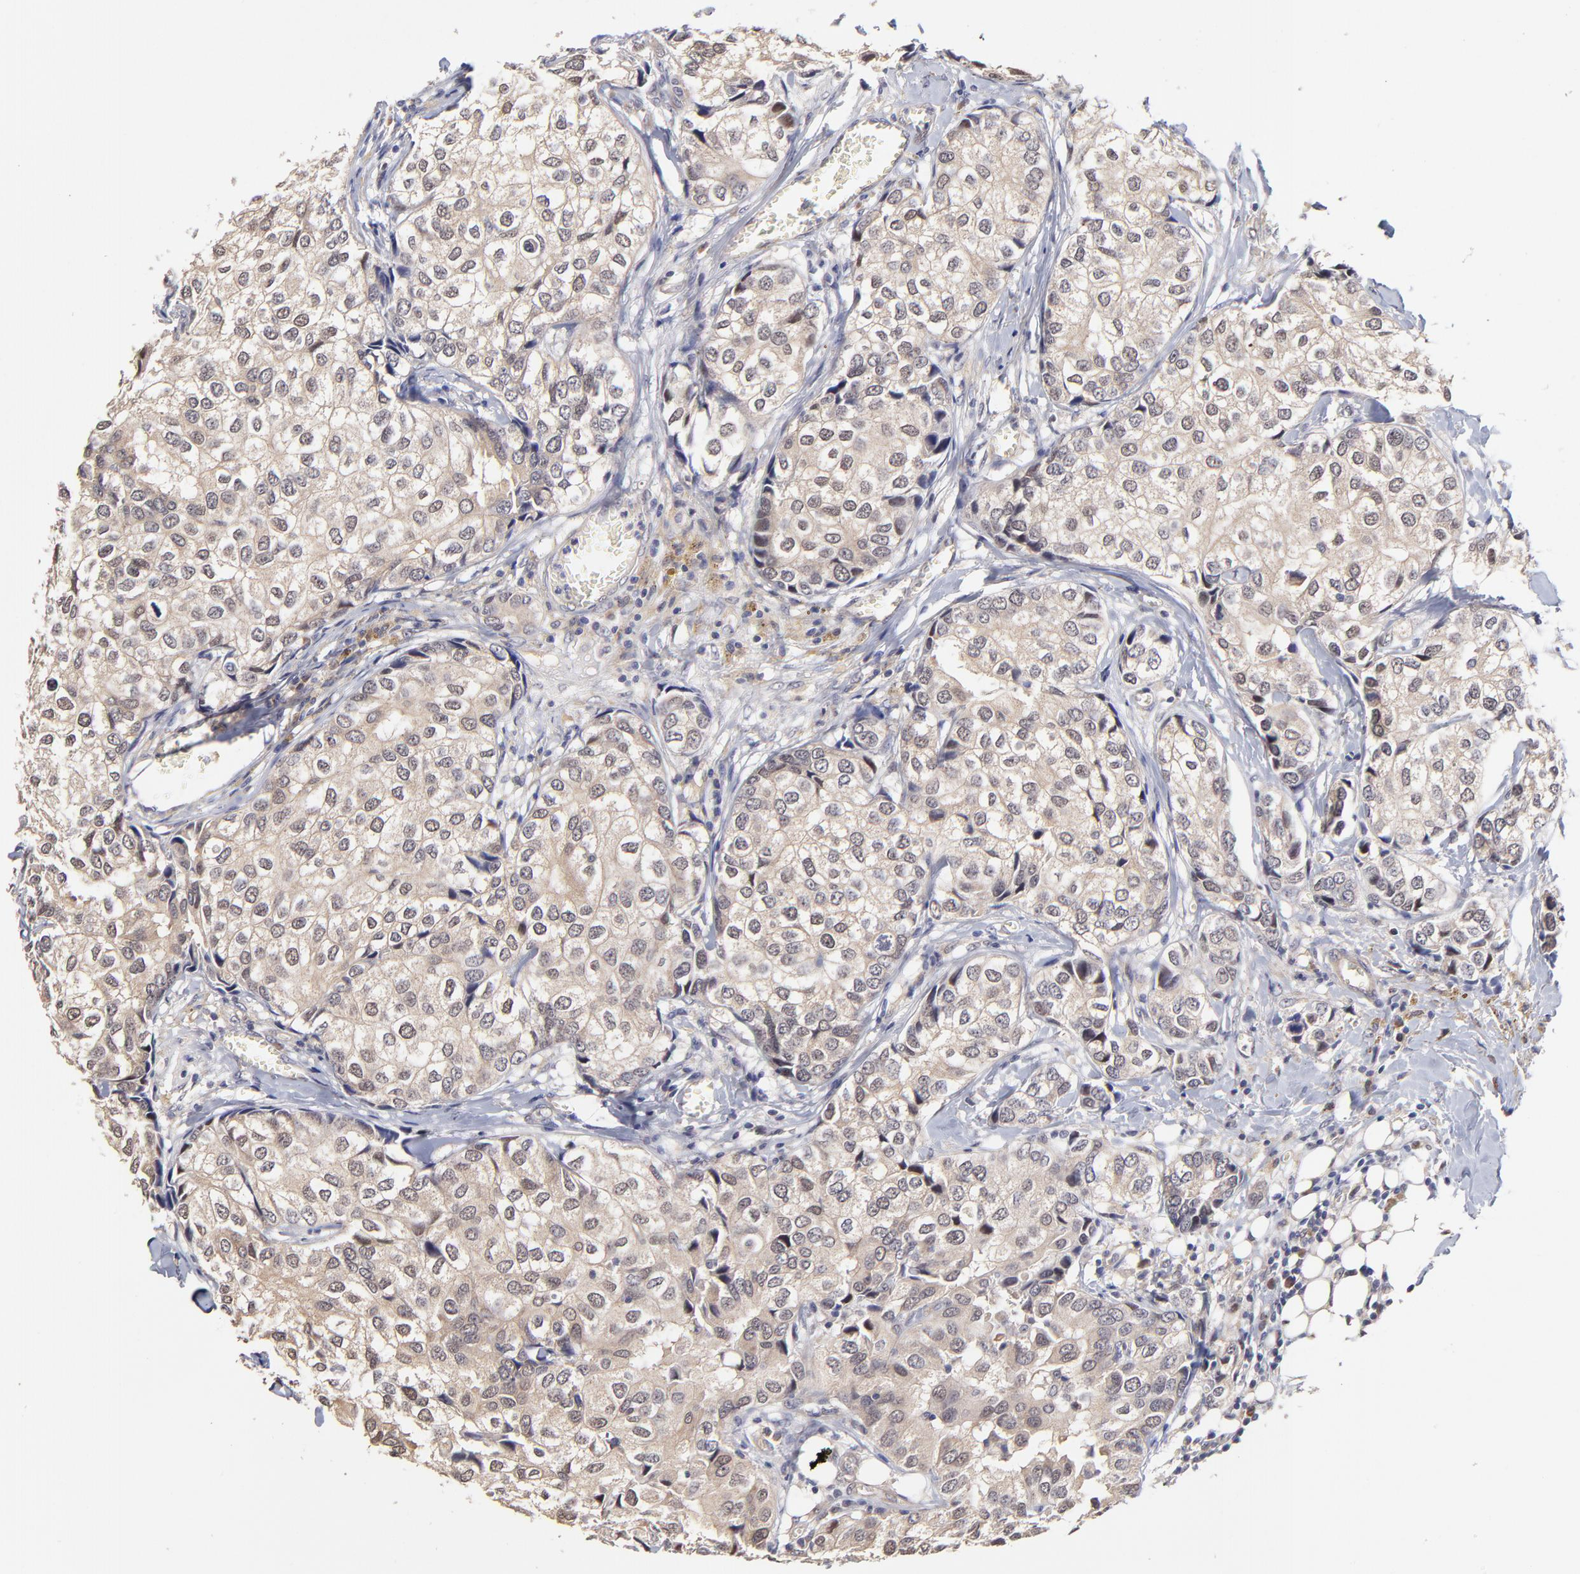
{"staining": {"intensity": "moderate", "quantity": ">75%", "location": "cytoplasmic/membranous"}, "tissue": "breast cancer", "cell_type": "Tumor cells", "image_type": "cancer", "snomed": [{"axis": "morphology", "description": "Duct carcinoma"}, {"axis": "topography", "description": "Breast"}], "caption": "Moderate cytoplasmic/membranous expression for a protein is identified in about >75% of tumor cells of breast cancer using immunohistochemistry (IHC).", "gene": "ZNF10", "patient": {"sex": "female", "age": 68}}